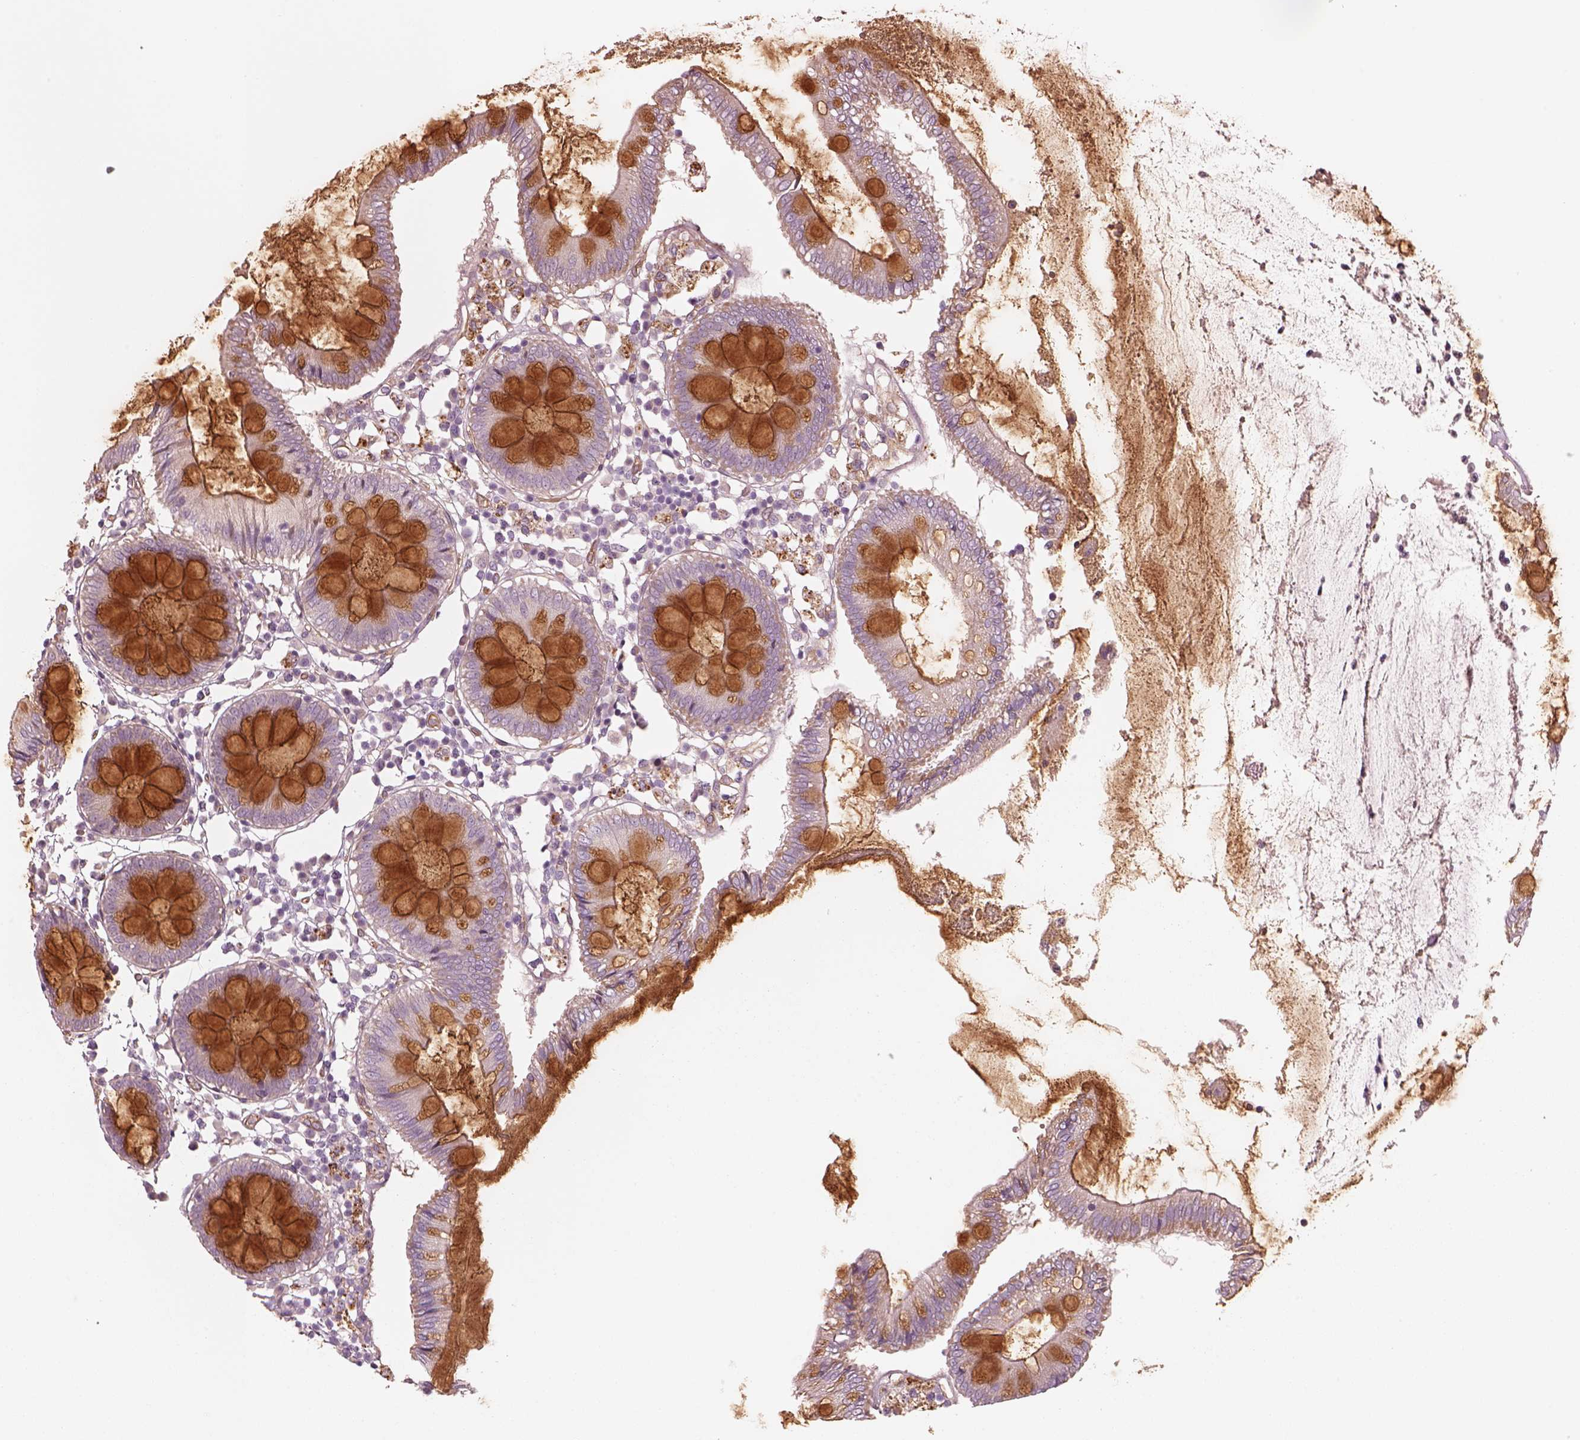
{"staining": {"intensity": "weak", "quantity": ">75%", "location": "cytoplasmic/membranous"}, "tissue": "colon", "cell_type": "Endothelial cells", "image_type": "normal", "snomed": [{"axis": "morphology", "description": "Normal tissue, NOS"}, {"axis": "morphology", "description": "Adenocarcinoma, NOS"}, {"axis": "topography", "description": "Colon"}], "caption": "Immunohistochemical staining of normal colon demonstrates weak cytoplasmic/membranous protein expression in about >75% of endothelial cells. Nuclei are stained in blue.", "gene": "CRYM", "patient": {"sex": "male", "age": 83}}